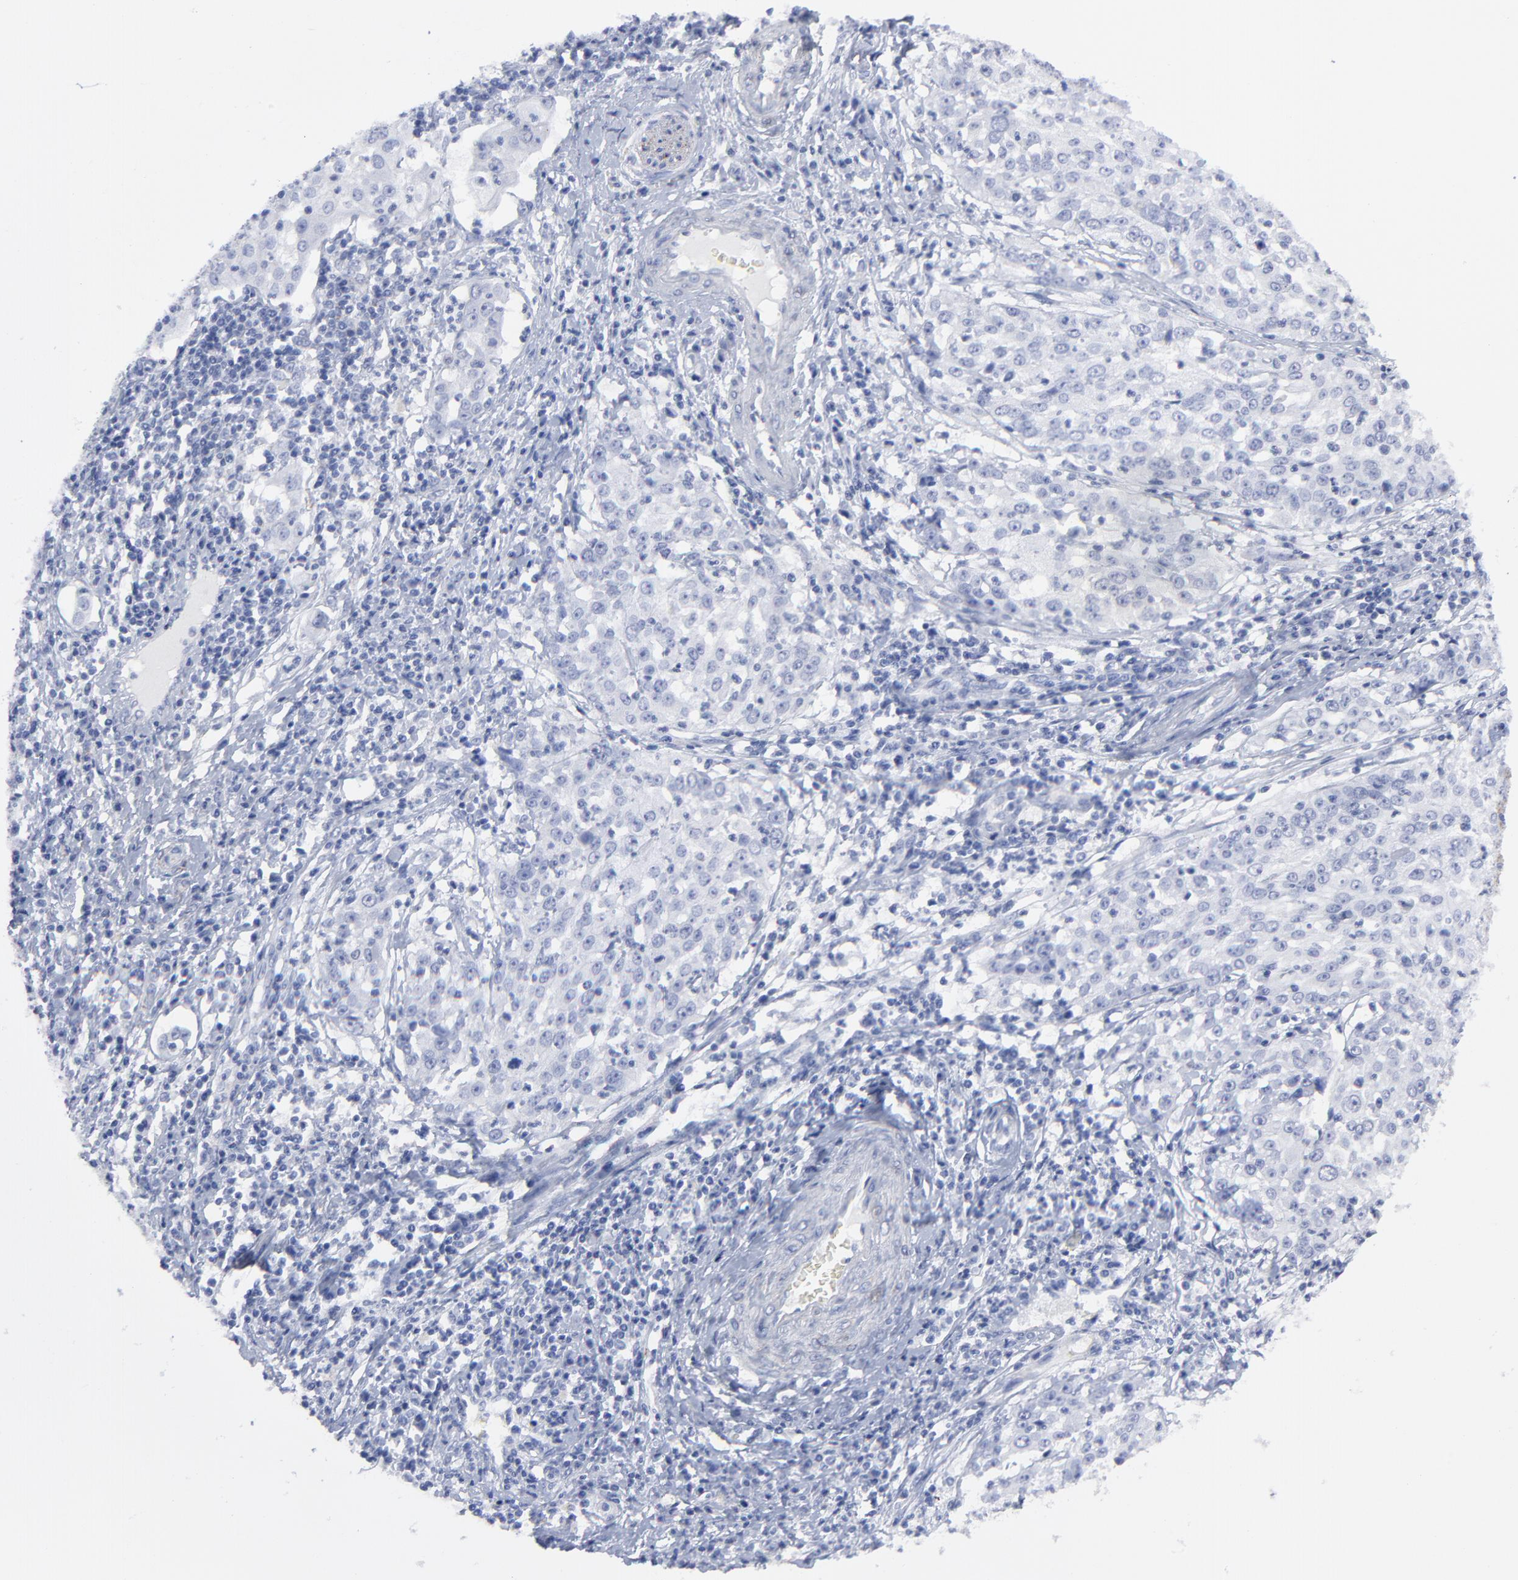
{"staining": {"intensity": "negative", "quantity": "none", "location": "none"}, "tissue": "cervical cancer", "cell_type": "Tumor cells", "image_type": "cancer", "snomed": [{"axis": "morphology", "description": "Squamous cell carcinoma, NOS"}, {"axis": "topography", "description": "Cervix"}], "caption": "Human cervical cancer stained for a protein using IHC reveals no positivity in tumor cells.", "gene": "CNTN3", "patient": {"sex": "female", "age": 39}}